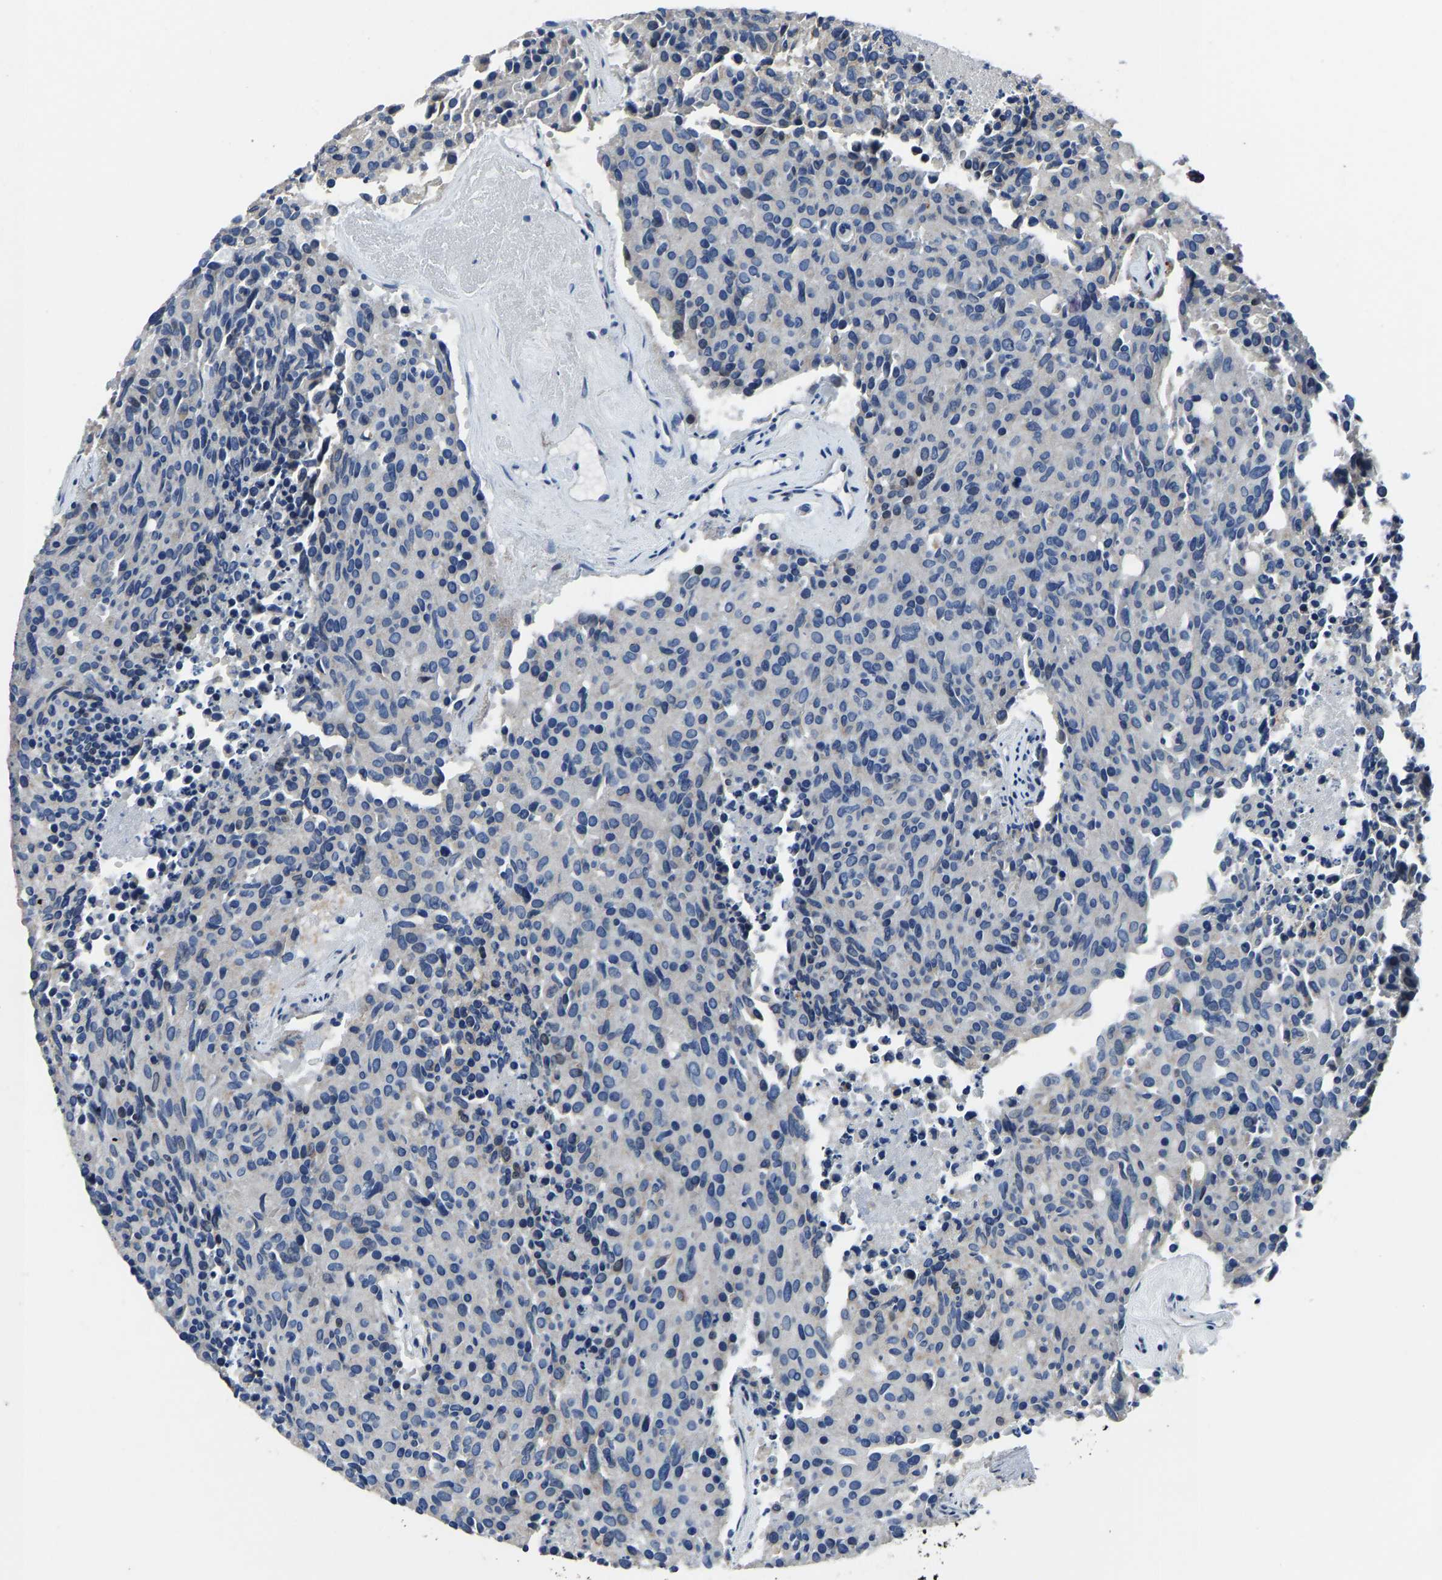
{"staining": {"intensity": "negative", "quantity": "none", "location": "none"}, "tissue": "carcinoid", "cell_type": "Tumor cells", "image_type": "cancer", "snomed": [{"axis": "morphology", "description": "Carcinoid, malignant, NOS"}, {"axis": "topography", "description": "Pancreas"}], "caption": "Immunohistochemistry micrograph of neoplastic tissue: carcinoid stained with DAB (3,3'-diaminobenzidine) reveals no significant protein expression in tumor cells. The staining was performed using DAB to visualize the protein expression in brown, while the nuclei were stained in blue with hematoxylin (Magnification: 20x).", "gene": "EGR1", "patient": {"sex": "female", "age": 54}}